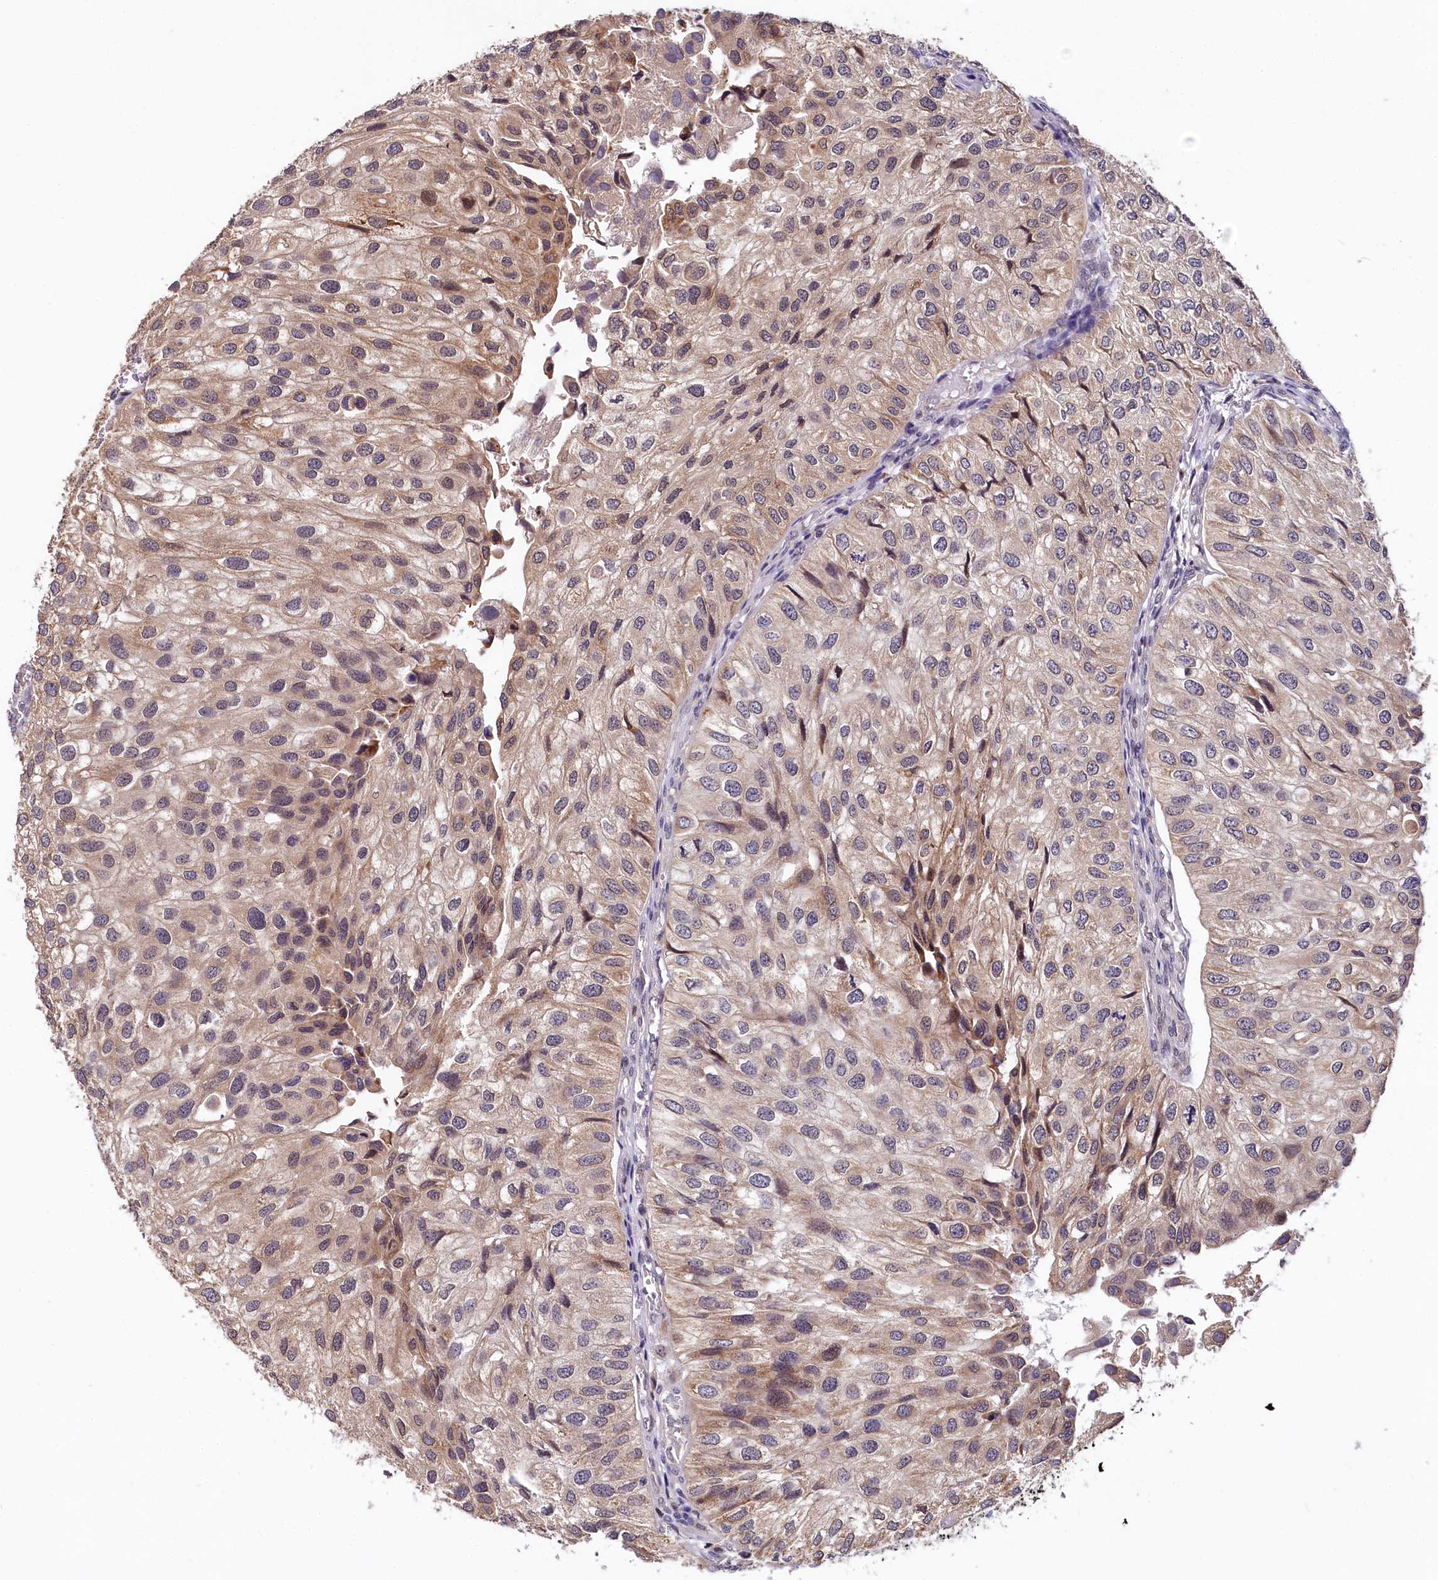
{"staining": {"intensity": "moderate", "quantity": "<25%", "location": "cytoplasmic/membranous"}, "tissue": "urothelial cancer", "cell_type": "Tumor cells", "image_type": "cancer", "snomed": [{"axis": "morphology", "description": "Urothelial carcinoma, Low grade"}, {"axis": "topography", "description": "Urinary bladder"}], "caption": "DAB immunohistochemical staining of urothelial carcinoma (low-grade) shows moderate cytoplasmic/membranous protein positivity in approximately <25% of tumor cells.", "gene": "UBE3A", "patient": {"sex": "female", "age": 89}}